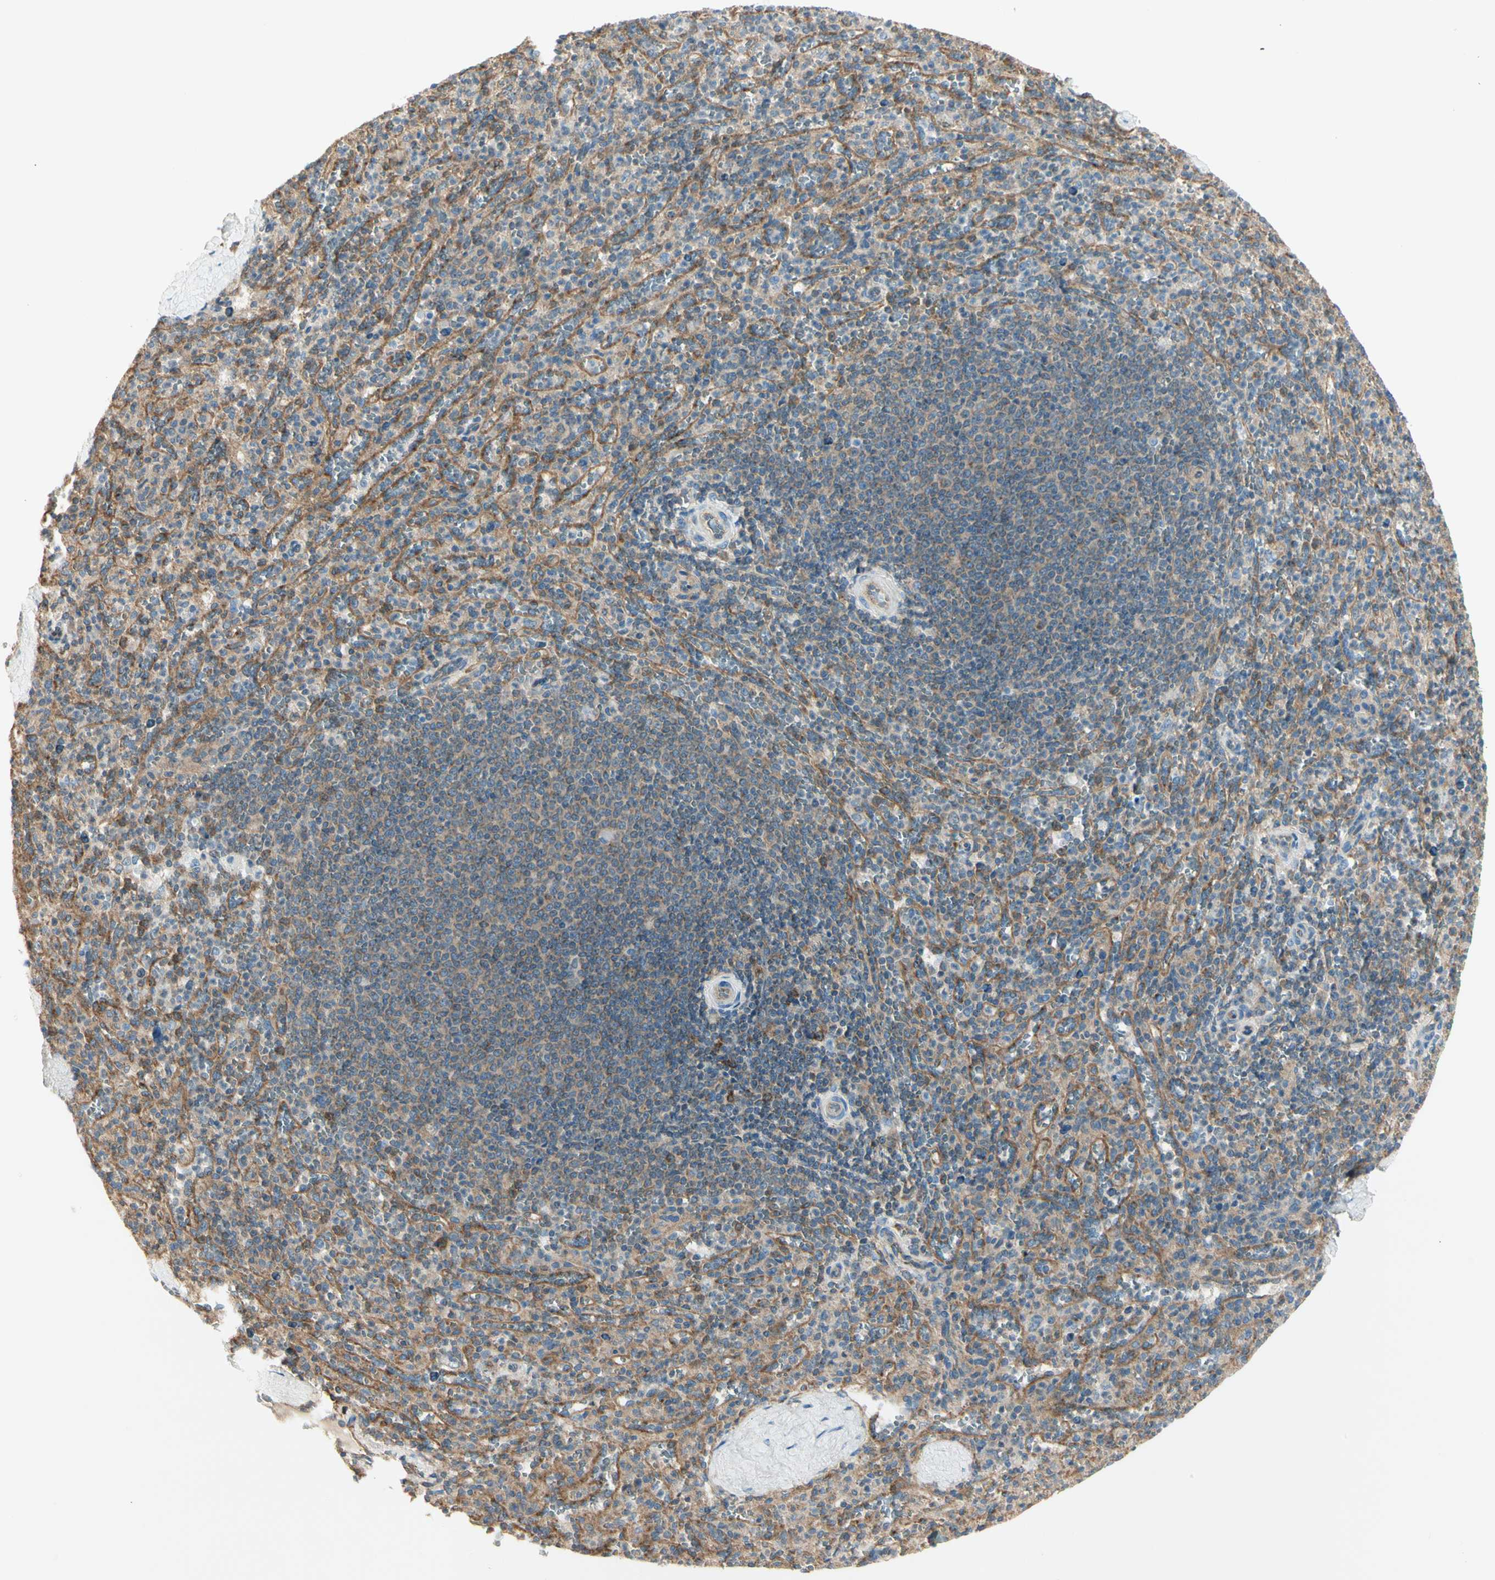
{"staining": {"intensity": "weak", "quantity": ">75%", "location": "cytoplasmic/membranous"}, "tissue": "spleen", "cell_type": "Cells in red pulp", "image_type": "normal", "snomed": [{"axis": "morphology", "description": "Normal tissue, NOS"}, {"axis": "topography", "description": "Spleen"}], "caption": "Immunohistochemical staining of benign spleen displays low levels of weak cytoplasmic/membranous expression in about >75% of cells in red pulp. Using DAB (3,3'-diaminobenzidine) (brown) and hematoxylin (blue) stains, captured at high magnification using brightfield microscopy.", "gene": "AGFG1", "patient": {"sex": "male", "age": 36}}